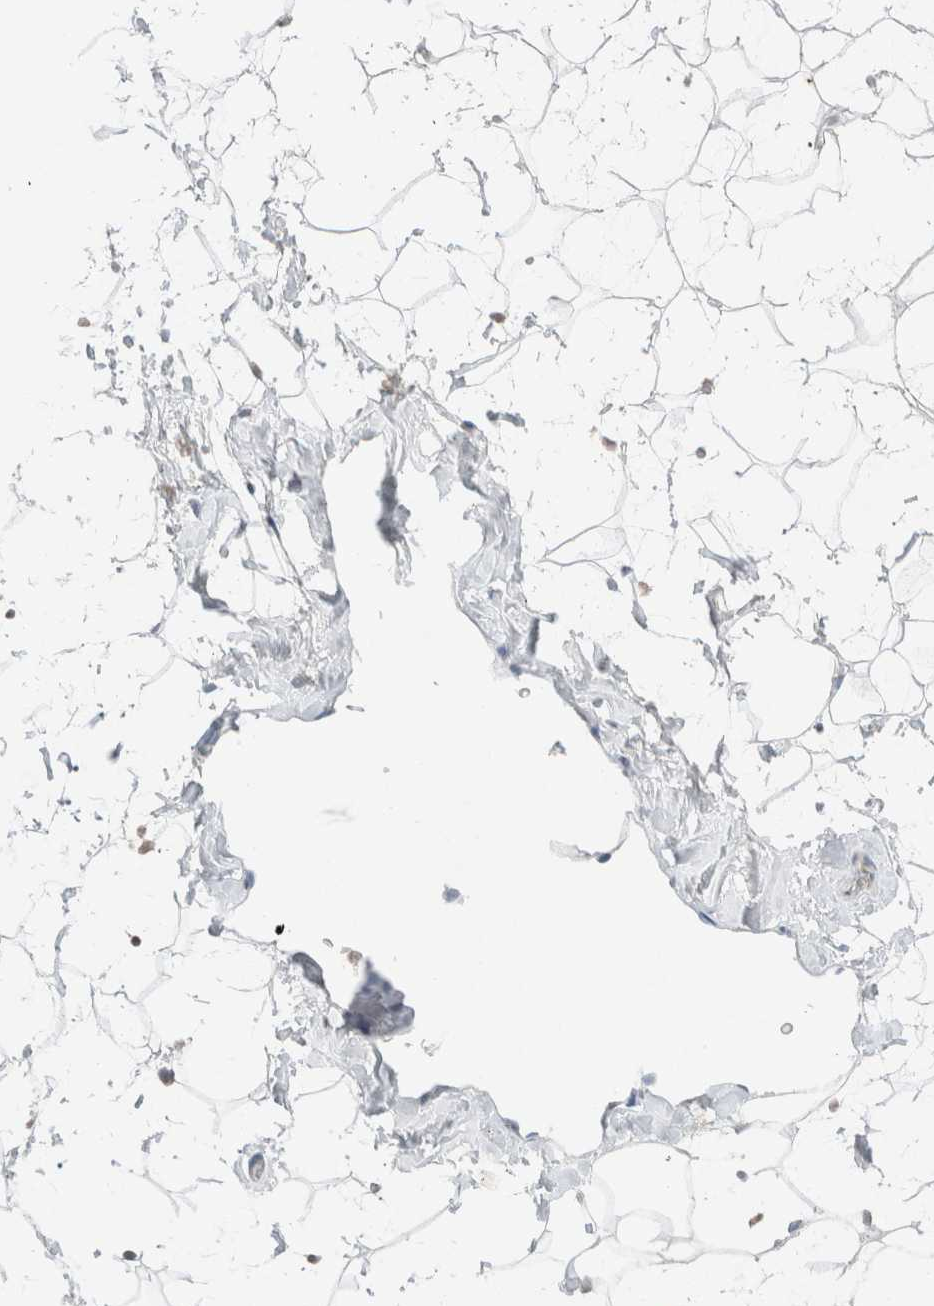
{"staining": {"intensity": "negative", "quantity": "none", "location": "none"}, "tissue": "adipose tissue", "cell_type": "Adipocytes", "image_type": "normal", "snomed": [{"axis": "morphology", "description": "Normal tissue, NOS"}, {"axis": "morphology", "description": "Fibrosis, NOS"}, {"axis": "topography", "description": "Breast"}, {"axis": "topography", "description": "Adipose tissue"}], "caption": "Immunohistochemistry (IHC) of benign adipose tissue shows no expression in adipocytes.", "gene": "CPA1", "patient": {"sex": "female", "age": 39}}